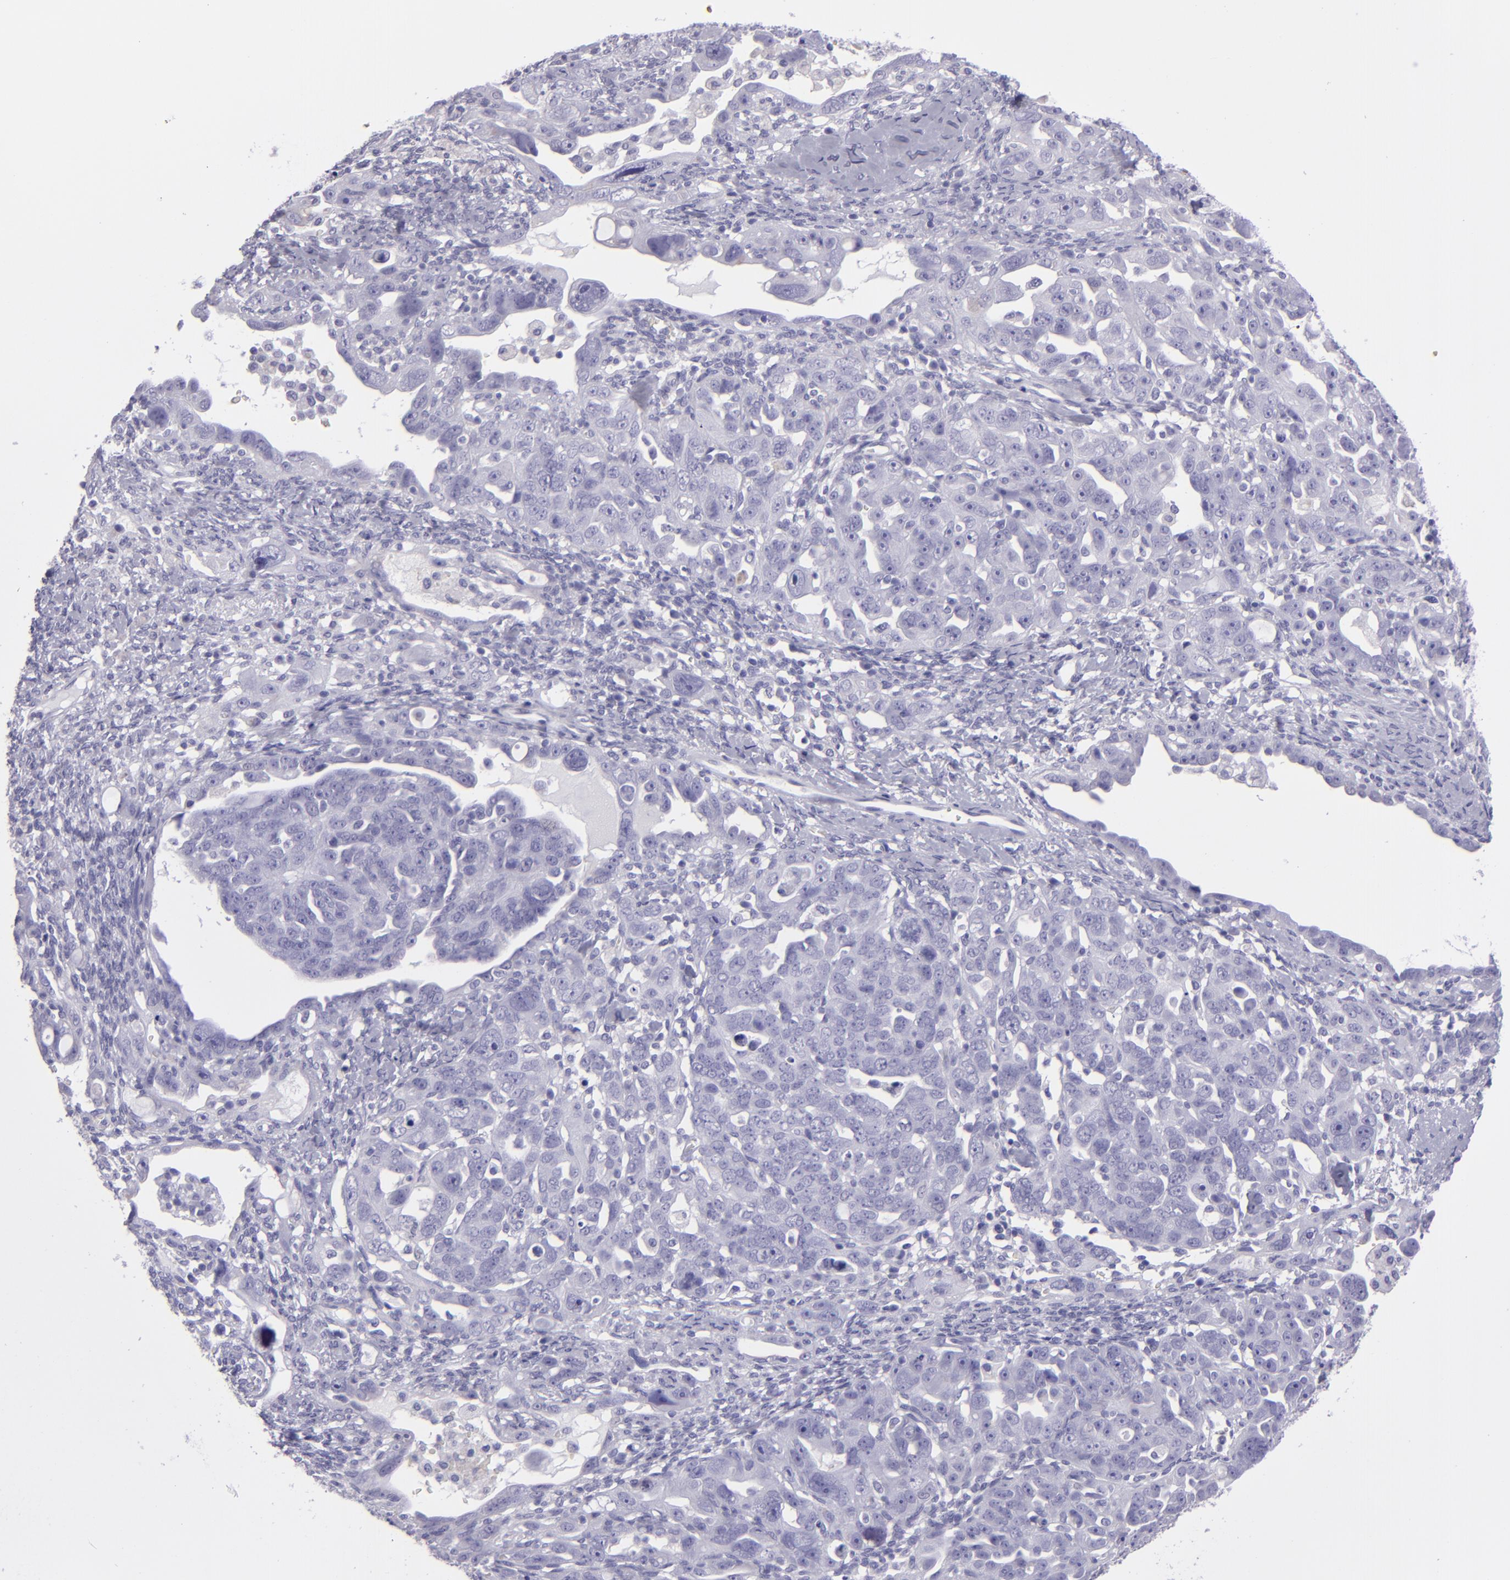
{"staining": {"intensity": "negative", "quantity": "none", "location": "none"}, "tissue": "ovarian cancer", "cell_type": "Tumor cells", "image_type": "cancer", "snomed": [{"axis": "morphology", "description": "Cystadenocarcinoma, serous, NOS"}, {"axis": "topography", "description": "Ovary"}], "caption": "Human ovarian cancer stained for a protein using immunohistochemistry exhibits no staining in tumor cells.", "gene": "MUC5AC", "patient": {"sex": "female", "age": 66}}